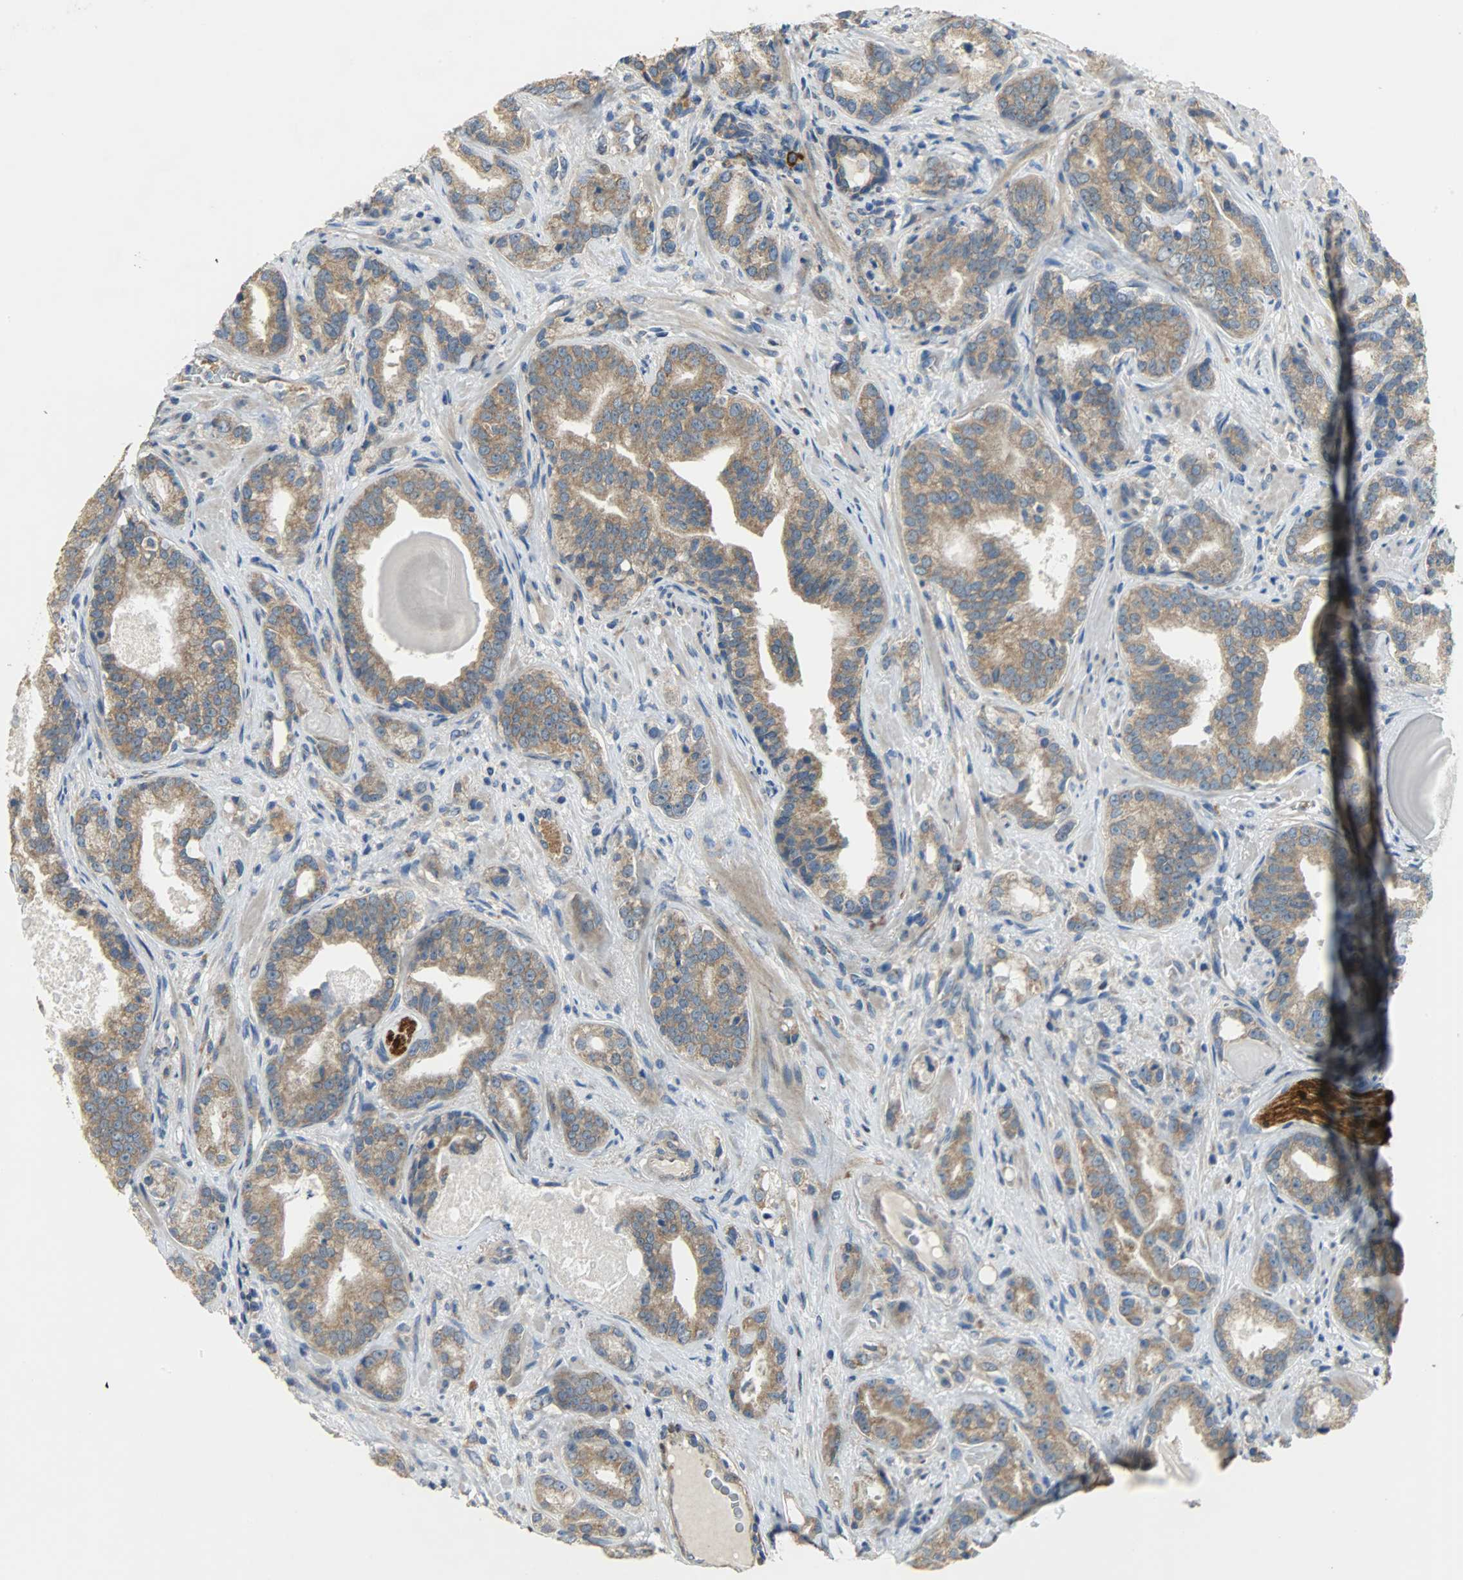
{"staining": {"intensity": "strong", "quantity": ">75%", "location": "cytoplasmic/membranous"}, "tissue": "prostate cancer", "cell_type": "Tumor cells", "image_type": "cancer", "snomed": [{"axis": "morphology", "description": "Adenocarcinoma, Low grade"}, {"axis": "topography", "description": "Prostate"}], "caption": "Protein positivity by immunohistochemistry demonstrates strong cytoplasmic/membranous expression in about >75% of tumor cells in prostate adenocarcinoma (low-grade). (IHC, brightfield microscopy, high magnification).", "gene": "C1orf198", "patient": {"sex": "male", "age": 63}}